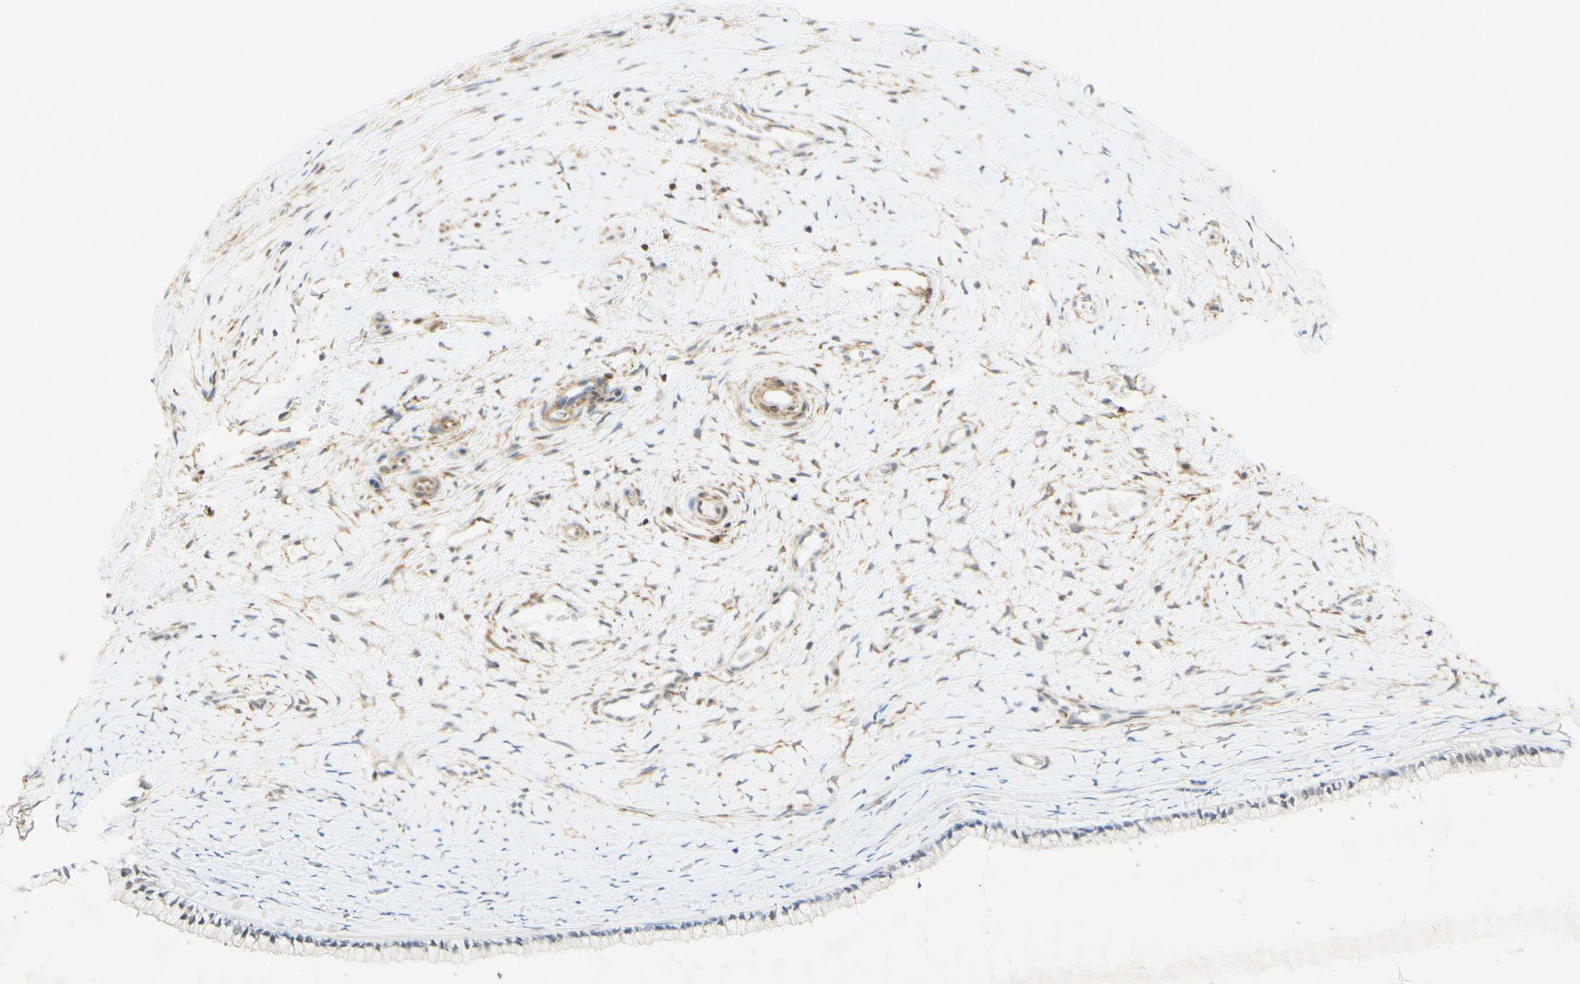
{"staining": {"intensity": "negative", "quantity": "none", "location": "none"}, "tissue": "cervix", "cell_type": "Glandular cells", "image_type": "normal", "snomed": [{"axis": "morphology", "description": "Normal tissue, NOS"}, {"axis": "topography", "description": "Cervix"}], "caption": "IHC photomicrograph of benign cervix: cervix stained with DAB displays no significant protein staining in glandular cells.", "gene": "MAP1B", "patient": {"sex": "female", "age": 39}}